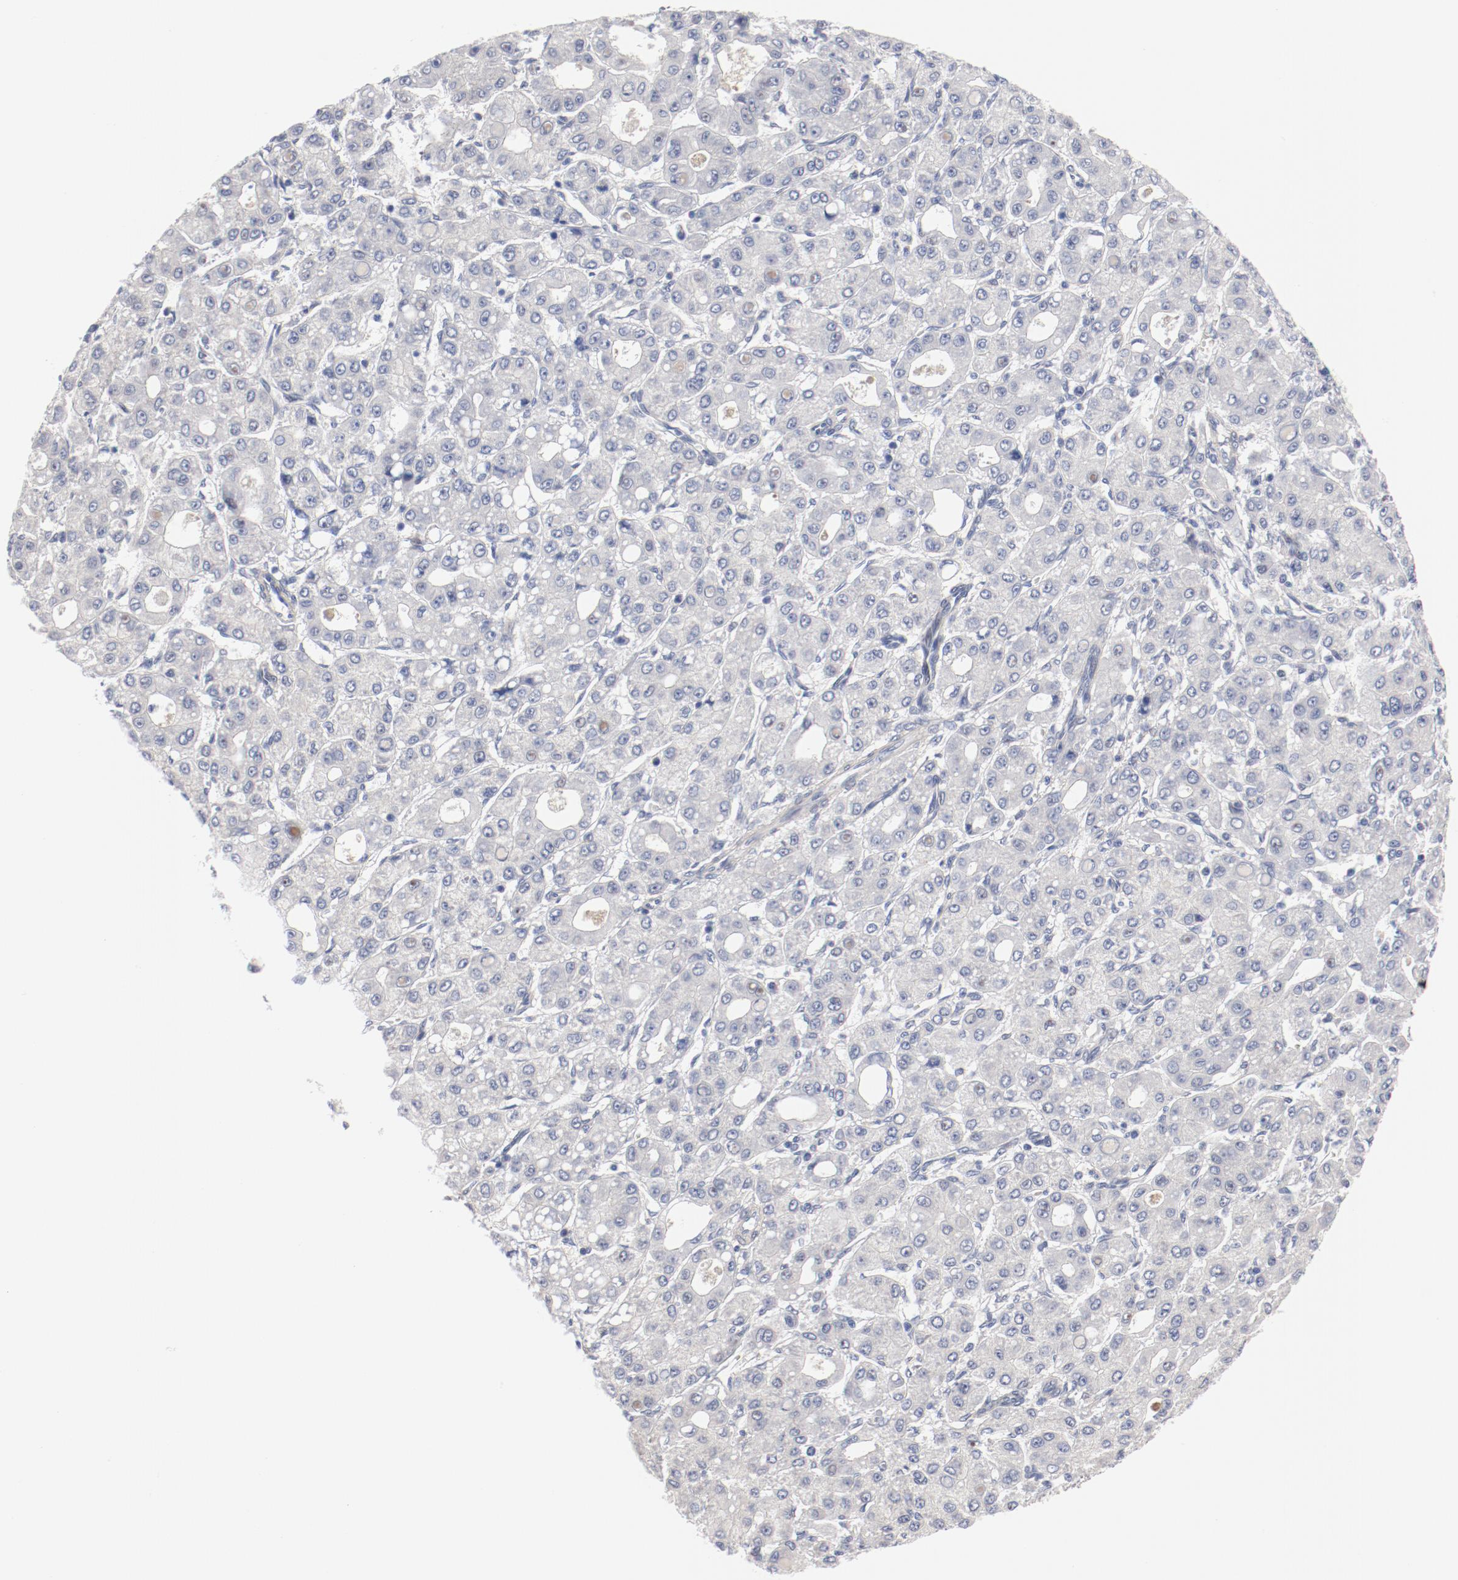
{"staining": {"intensity": "negative", "quantity": "none", "location": "none"}, "tissue": "liver cancer", "cell_type": "Tumor cells", "image_type": "cancer", "snomed": [{"axis": "morphology", "description": "Carcinoma, Hepatocellular, NOS"}, {"axis": "topography", "description": "Liver"}], "caption": "DAB immunohistochemical staining of liver cancer demonstrates no significant staining in tumor cells.", "gene": "GPR143", "patient": {"sex": "male", "age": 69}}